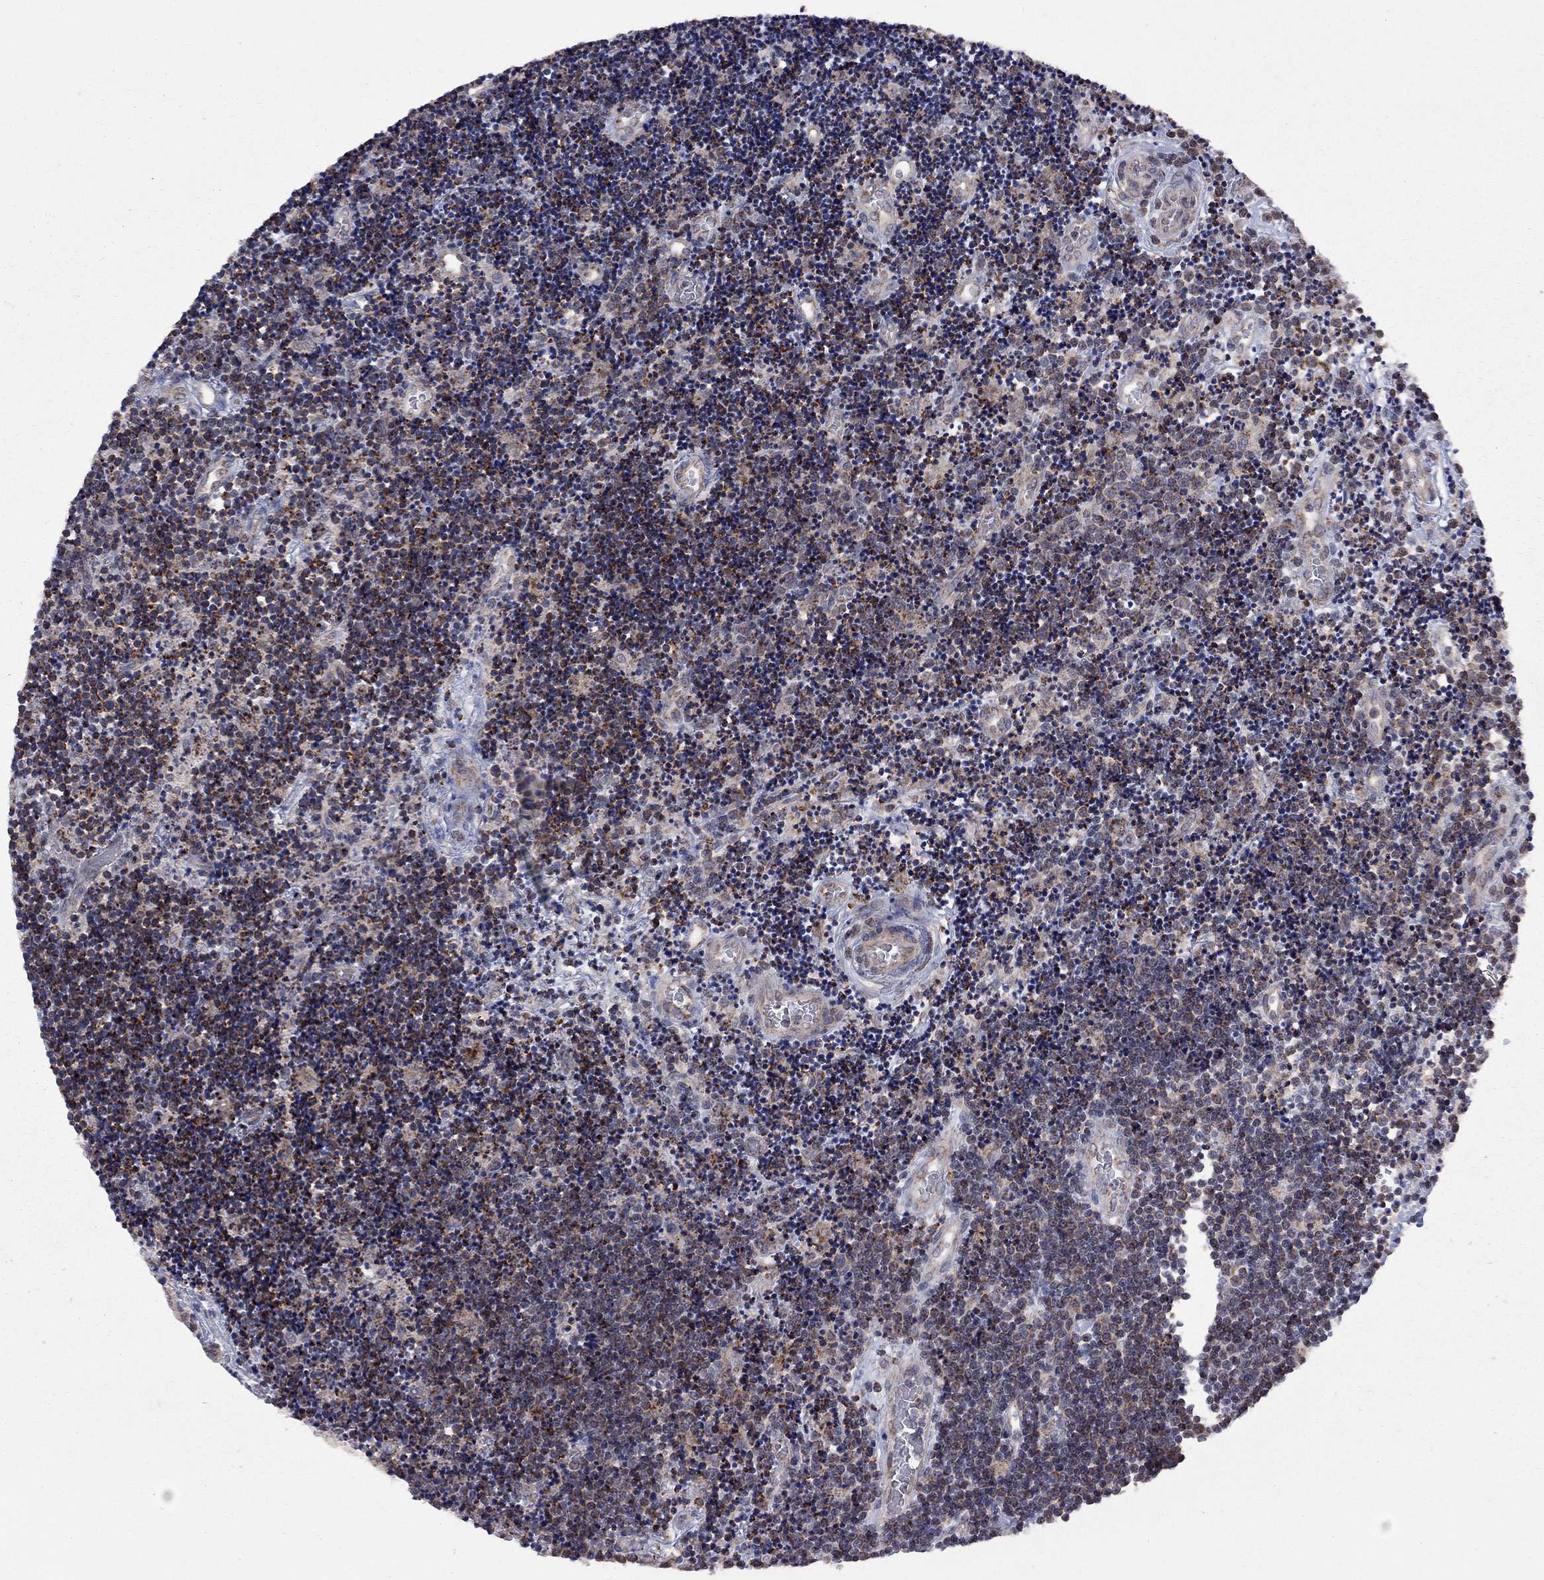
{"staining": {"intensity": "strong", "quantity": ">75%", "location": "cytoplasmic/membranous"}, "tissue": "lymphoma", "cell_type": "Tumor cells", "image_type": "cancer", "snomed": [{"axis": "morphology", "description": "Malignant lymphoma, non-Hodgkin's type, Low grade"}, {"axis": "topography", "description": "Brain"}], "caption": "Immunohistochemistry (IHC) photomicrograph of human lymphoma stained for a protein (brown), which exhibits high levels of strong cytoplasmic/membranous expression in about >75% of tumor cells.", "gene": "NDUFB1", "patient": {"sex": "female", "age": 66}}